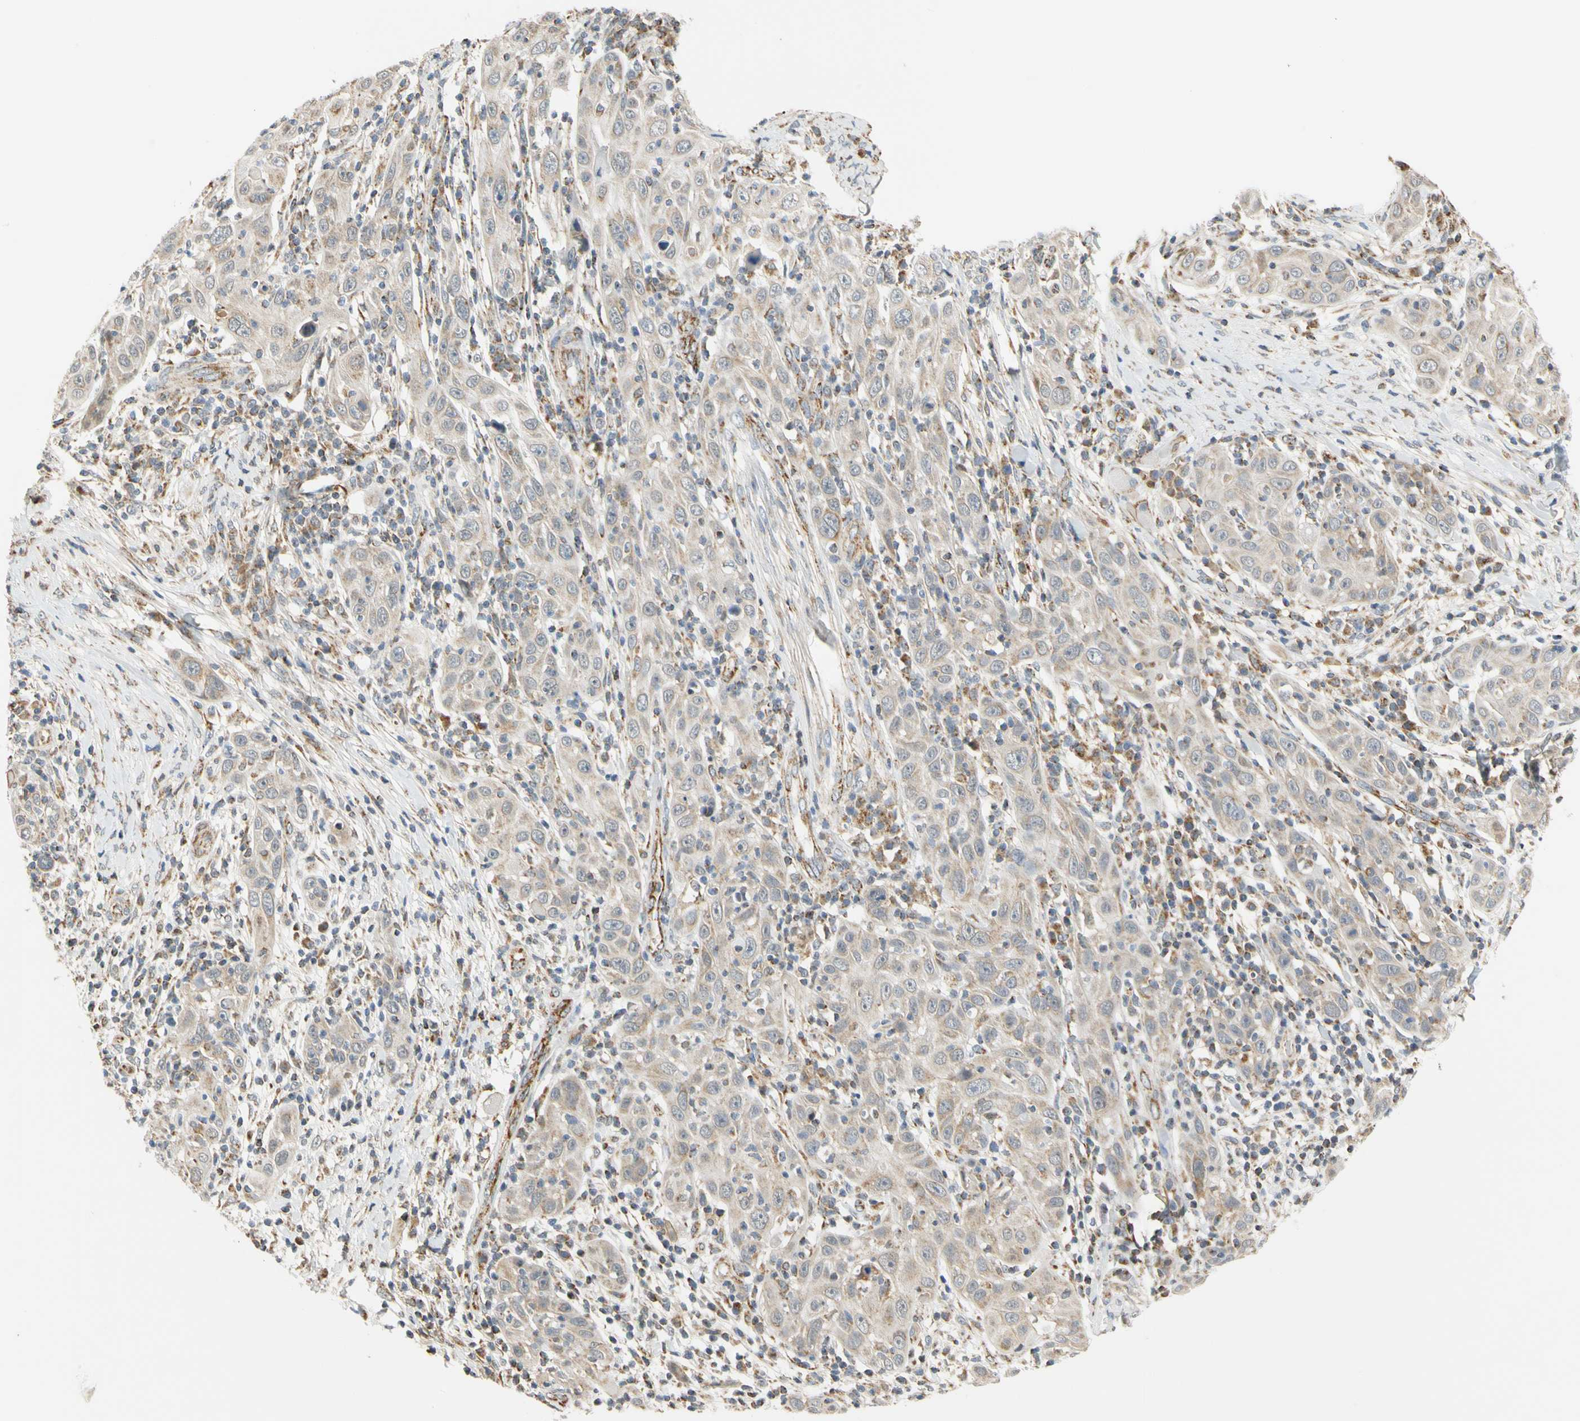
{"staining": {"intensity": "weak", "quantity": "<25%", "location": "cytoplasmic/membranous"}, "tissue": "skin cancer", "cell_type": "Tumor cells", "image_type": "cancer", "snomed": [{"axis": "morphology", "description": "Squamous cell carcinoma, NOS"}, {"axis": "topography", "description": "Skin"}], "caption": "High power microscopy micrograph of an IHC histopathology image of skin cancer, revealing no significant expression in tumor cells. (Immunohistochemistry (ihc), brightfield microscopy, high magnification).", "gene": "SFXN3", "patient": {"sex": "female", "age": 88}}